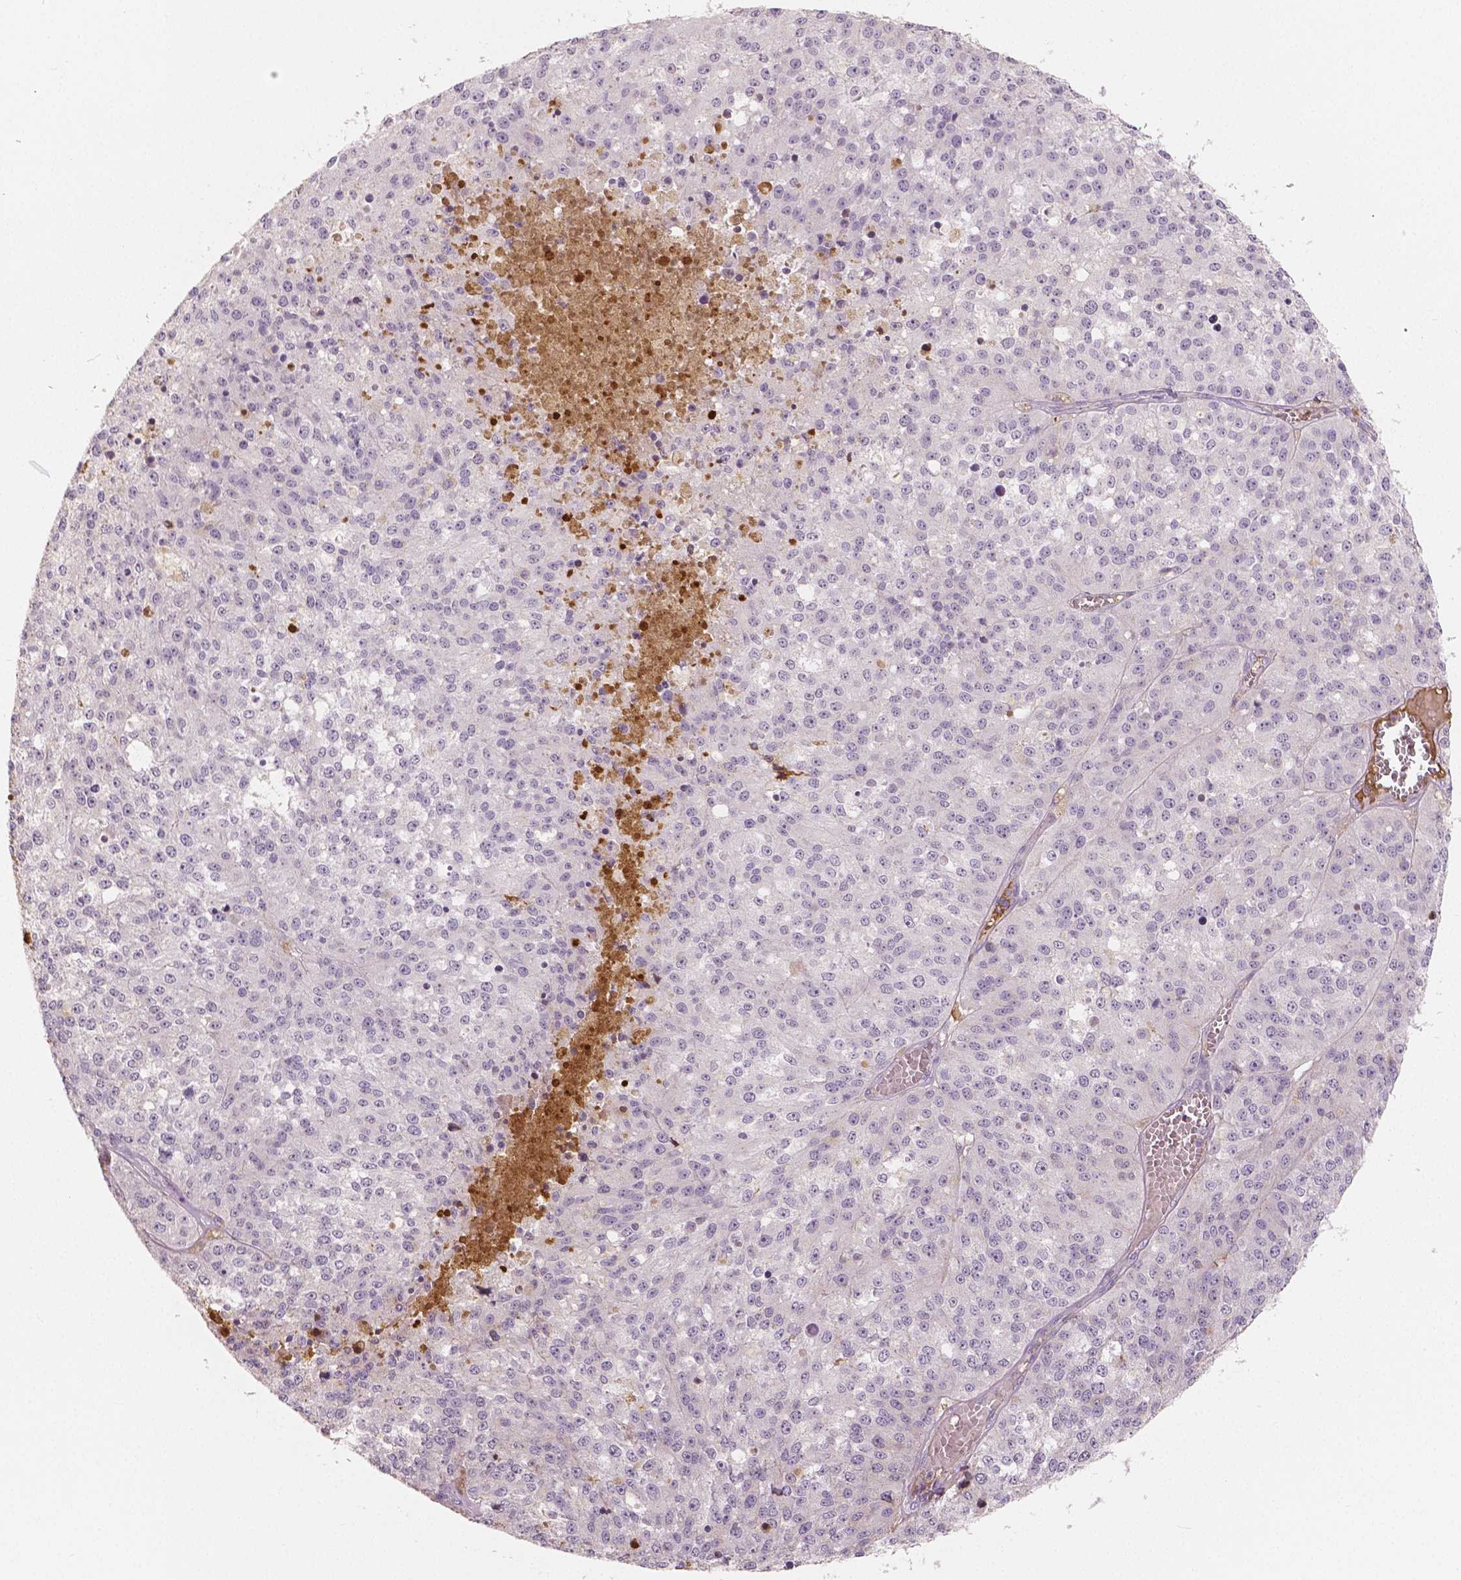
{"staining": {"intensity": "negative", "quantity": "none", "location": "none"}, "tissue": "melanoma", "cell_type": "Tumor cells", "image_type": "cancer", "snomed": [{"axis": "morphology", "description": "Malignant melanoma, Metastatic site"}, {"axis": "topography", "description": "Lymph node"}], "caption": "Immunohistochemical staining of human melanoma exhibits no significant staining in tumor cells.", "gene": "APOA4", "patient": {"sex": "female", "age": 64}}